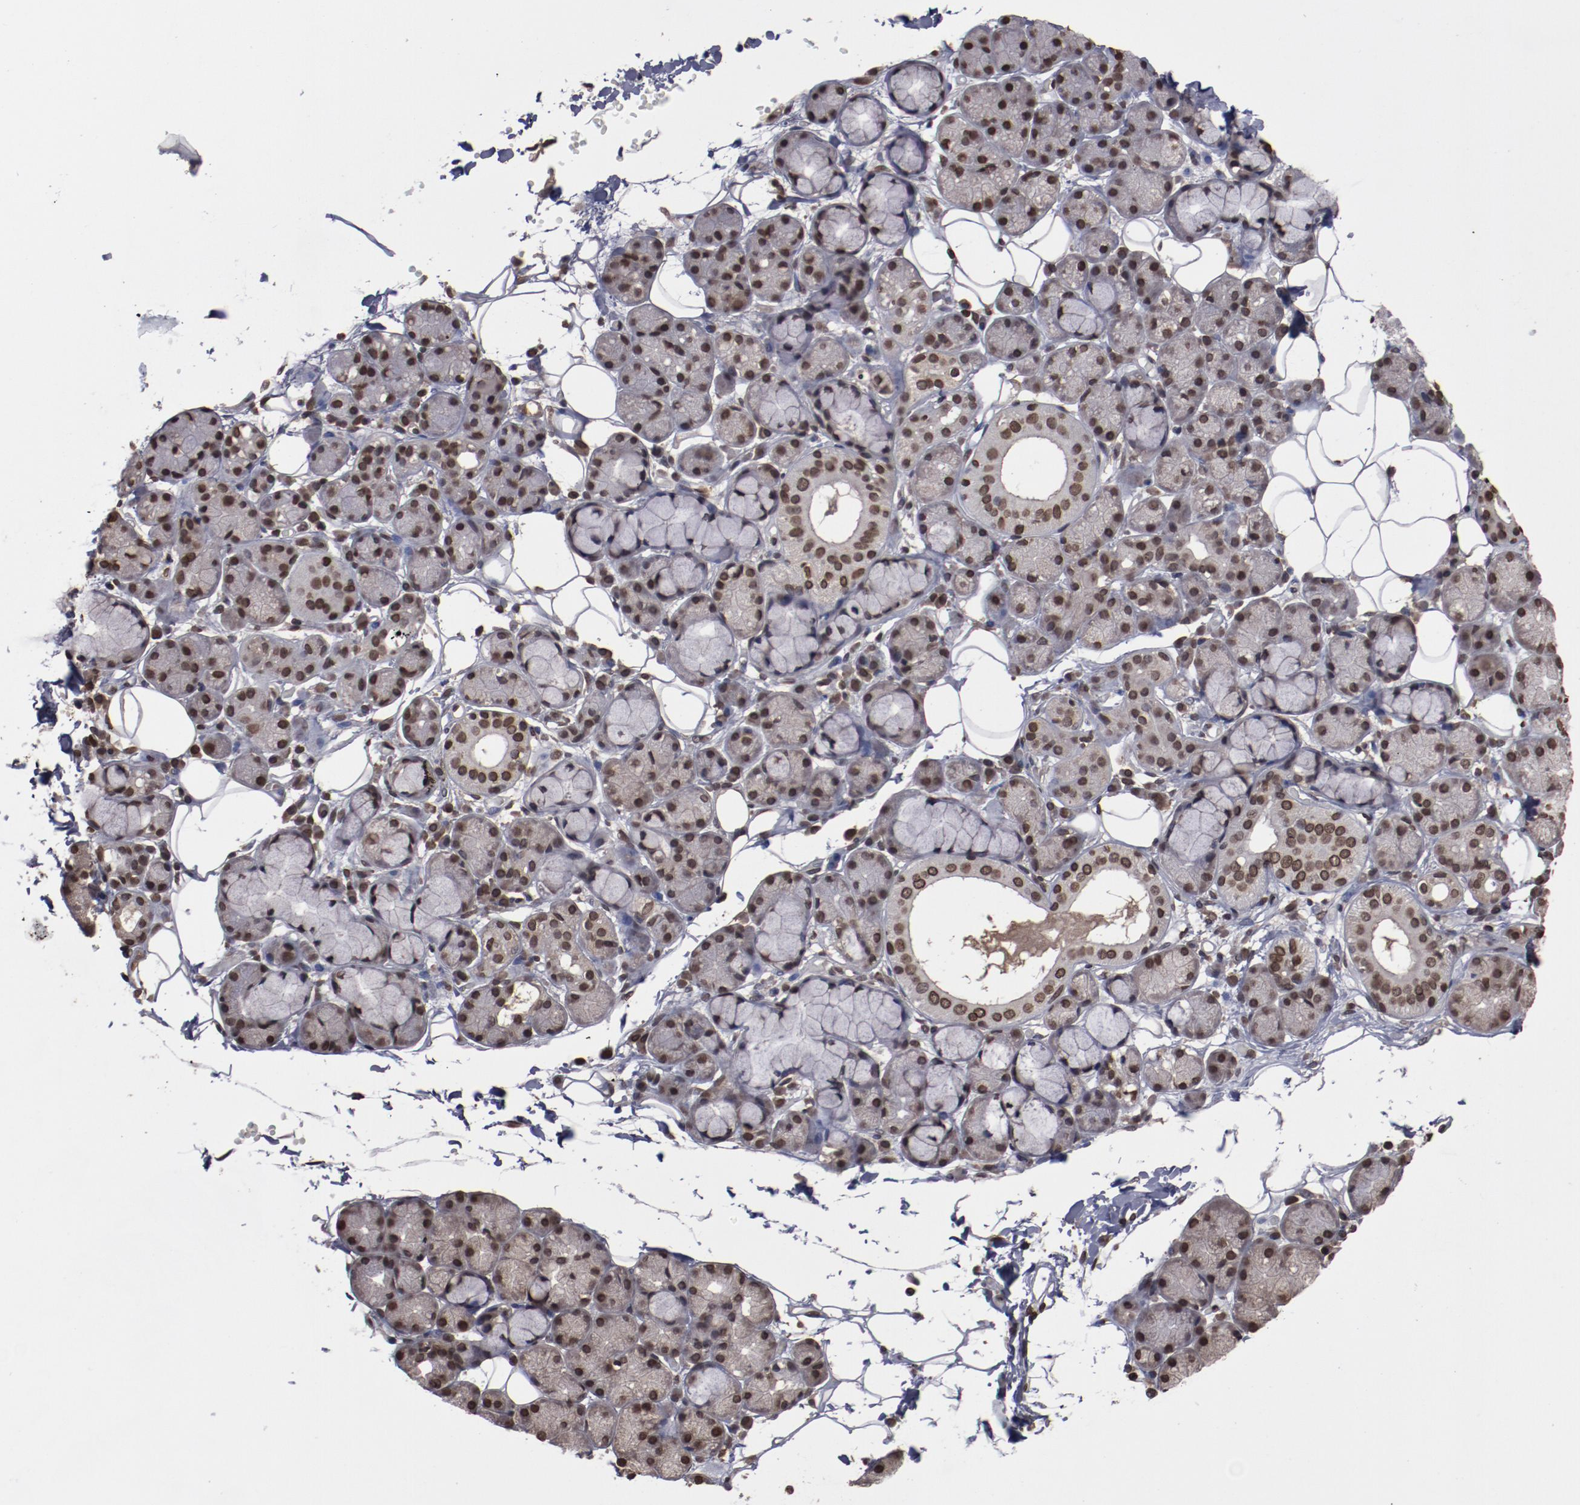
{"staining": {"intensity": "weak", "quantity": ">75%", "location": "nuclear"}, "tissue": "salivary gland", "cell_type": "Glandular cells", "image_type": "normal", "snomed": [{"axis": "morphology", "description": "Normal tissue, NOS"}, {"axis": "topography", "description": "Skeletal muscle"}, {"axis": "topography", "description": "Oral tissue"}, {"axis": "topography", "description": "Salivary gland"}, {"axis": "topography", "description": "Peripheral nerve tissue"}], "caption": "Protein analysis of normal salivary gland demonstrates weak nuclear positivity in approximately >75% of glandular cells.", "gene": "AKT1", "patient": {"sex": "male", "age": 54}}